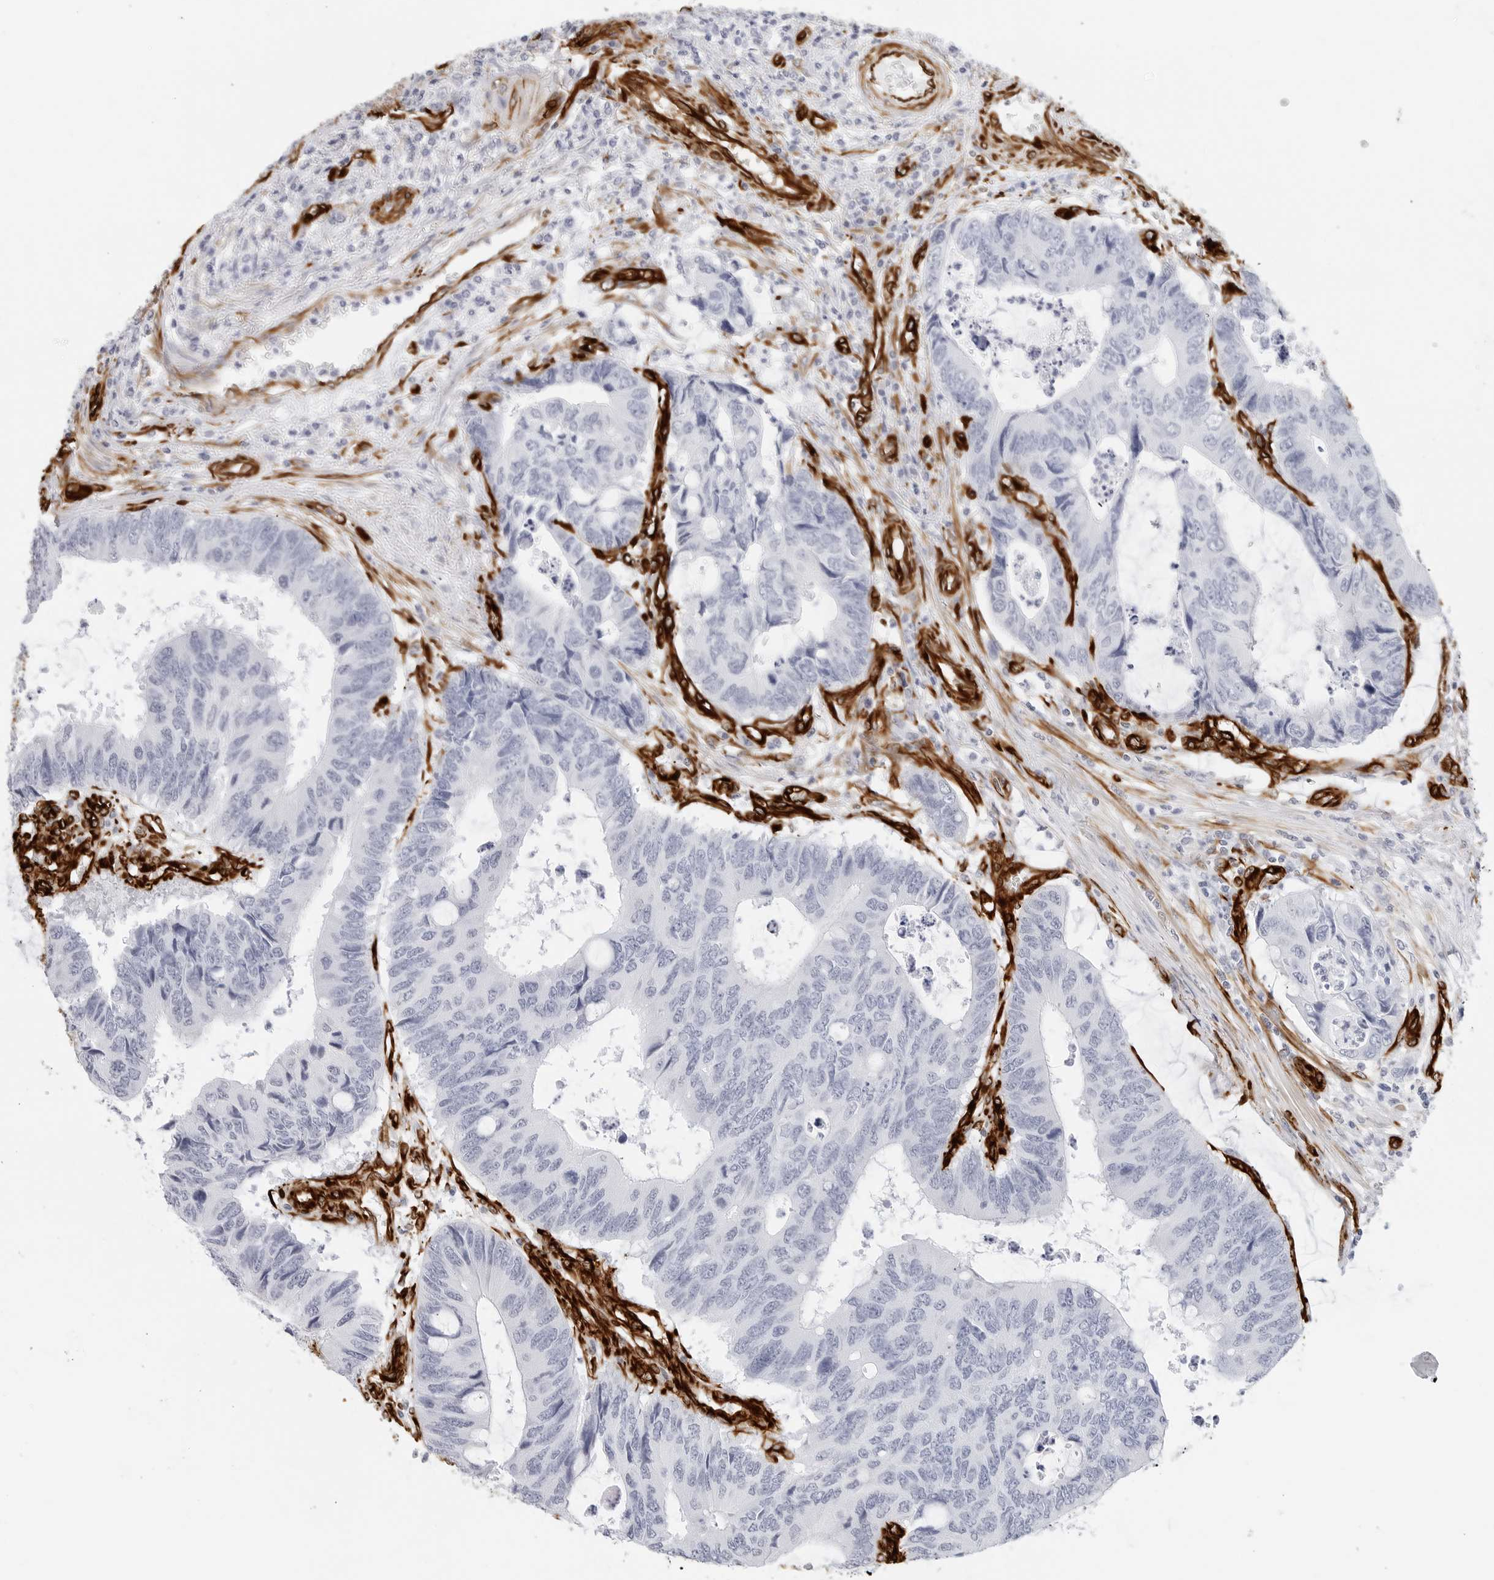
{"staining": {"intensity": "negative", "quantity": "none", "location": "none"}, "tissue": "colorectal cancer", "cell_type": "Tumor cells", "image_type": "cancer", "snomed": [{"axis": "morphology", "description": "Adenocarcinoma, NOS"}, {"axis": "topography", "description": "Rectum"}], "caption": "Immunohistochemical staining of human colorectal cancer (adenocarcinoma) shows no significant staining in tumor cells.", "gene": "NES", "patient": {"sex": "male", "age": 84}}